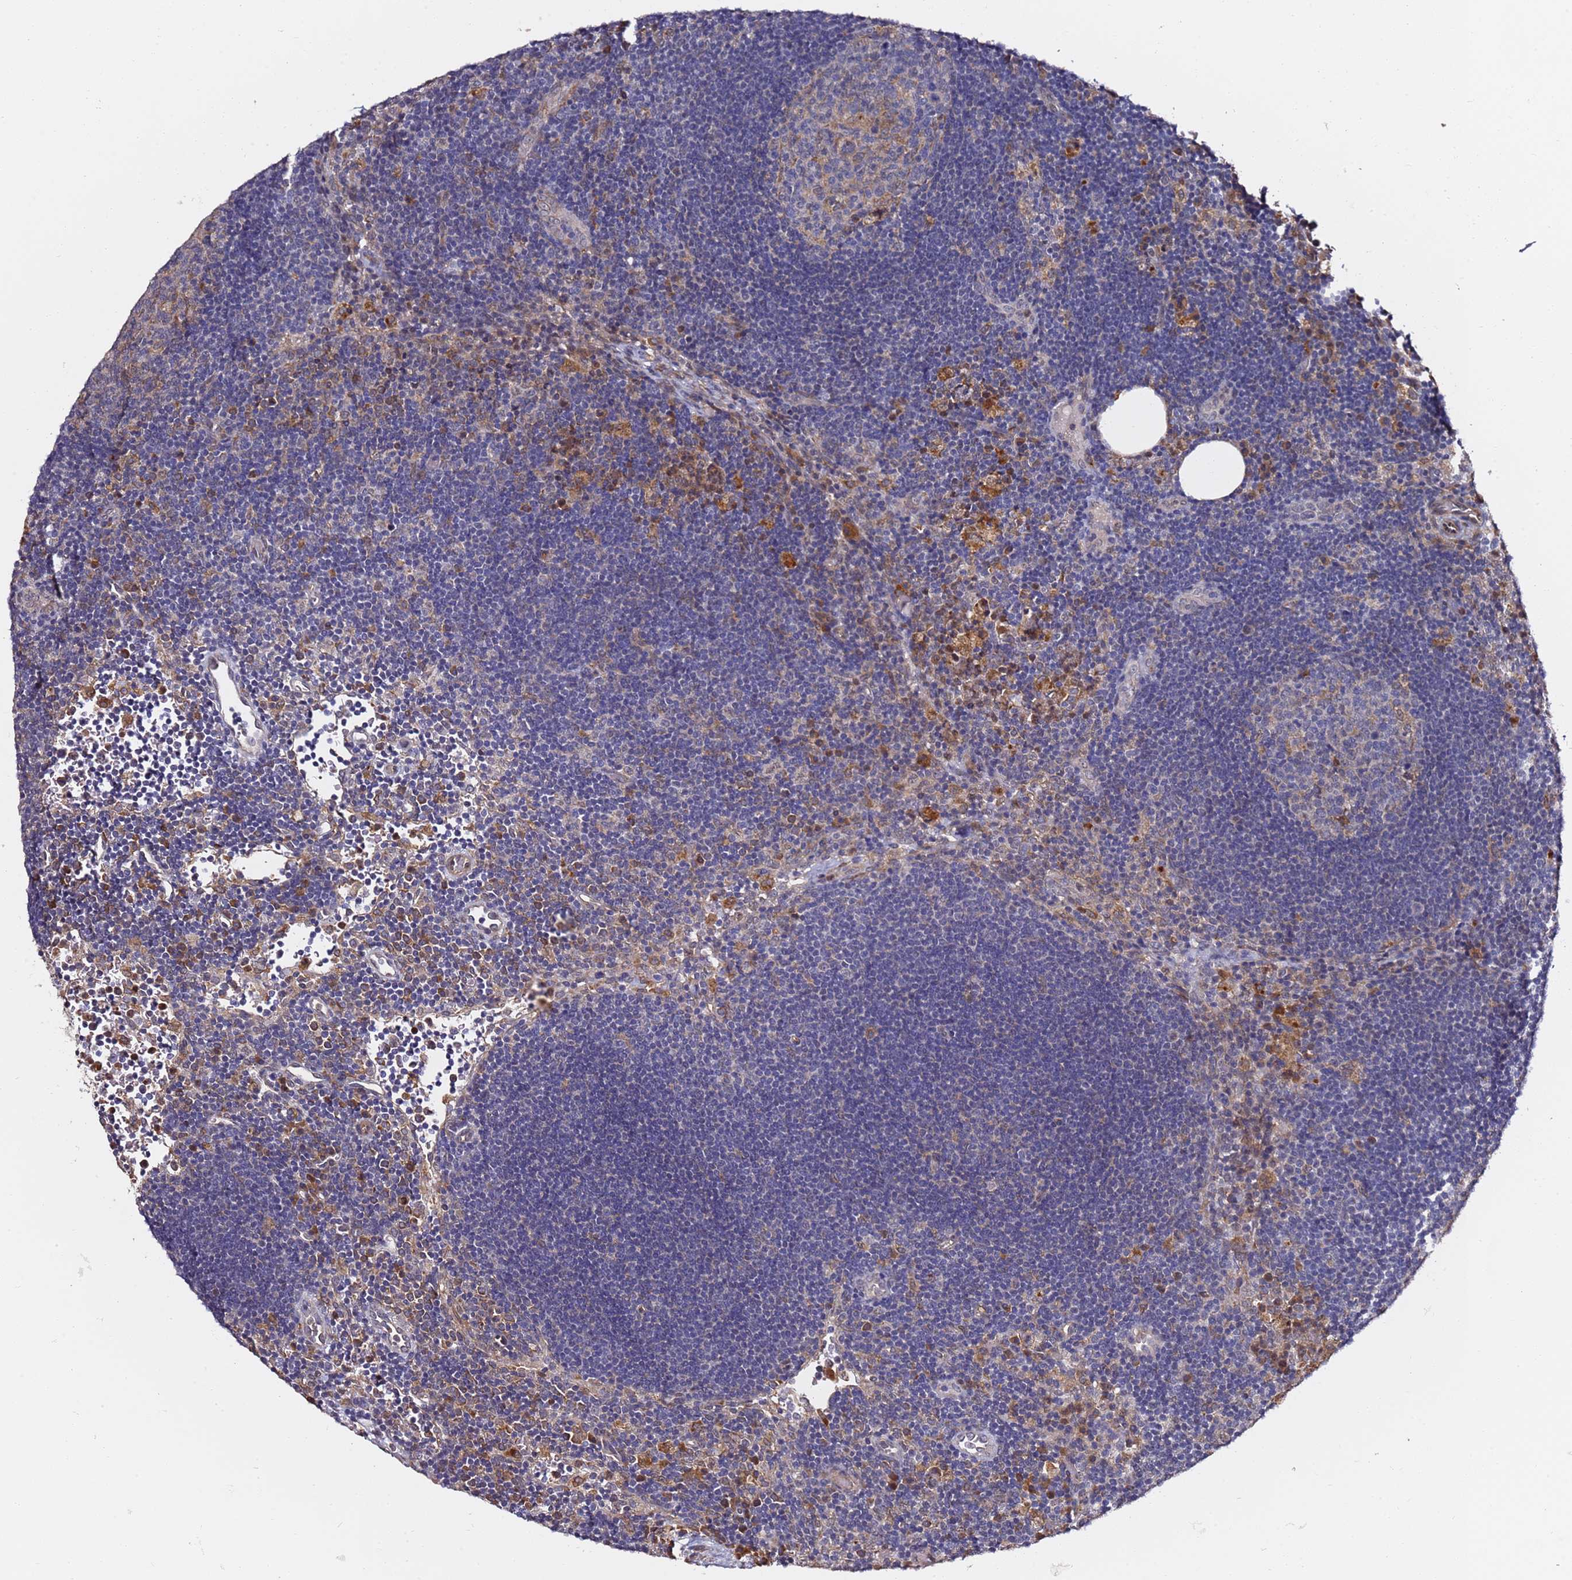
{"staining": {"intensity": "negative", "quantity": "none", "location": "none"}, "tissue": "lymph node", "cell_type": "Germinal center cells", "image_type": "normal", "snomed": [{"axis": "morphology", "description": "Normal tissue, NOS"}, {"axis": "topography", "description": "Lymph node"}], "caption": "An immunohistochemistry image of unremarkable lymph node is shown. There is no staining in germinal center cells of lymph node.", "gene": "PRKAB2", "patient": {"sex": "male", "age": 62}}